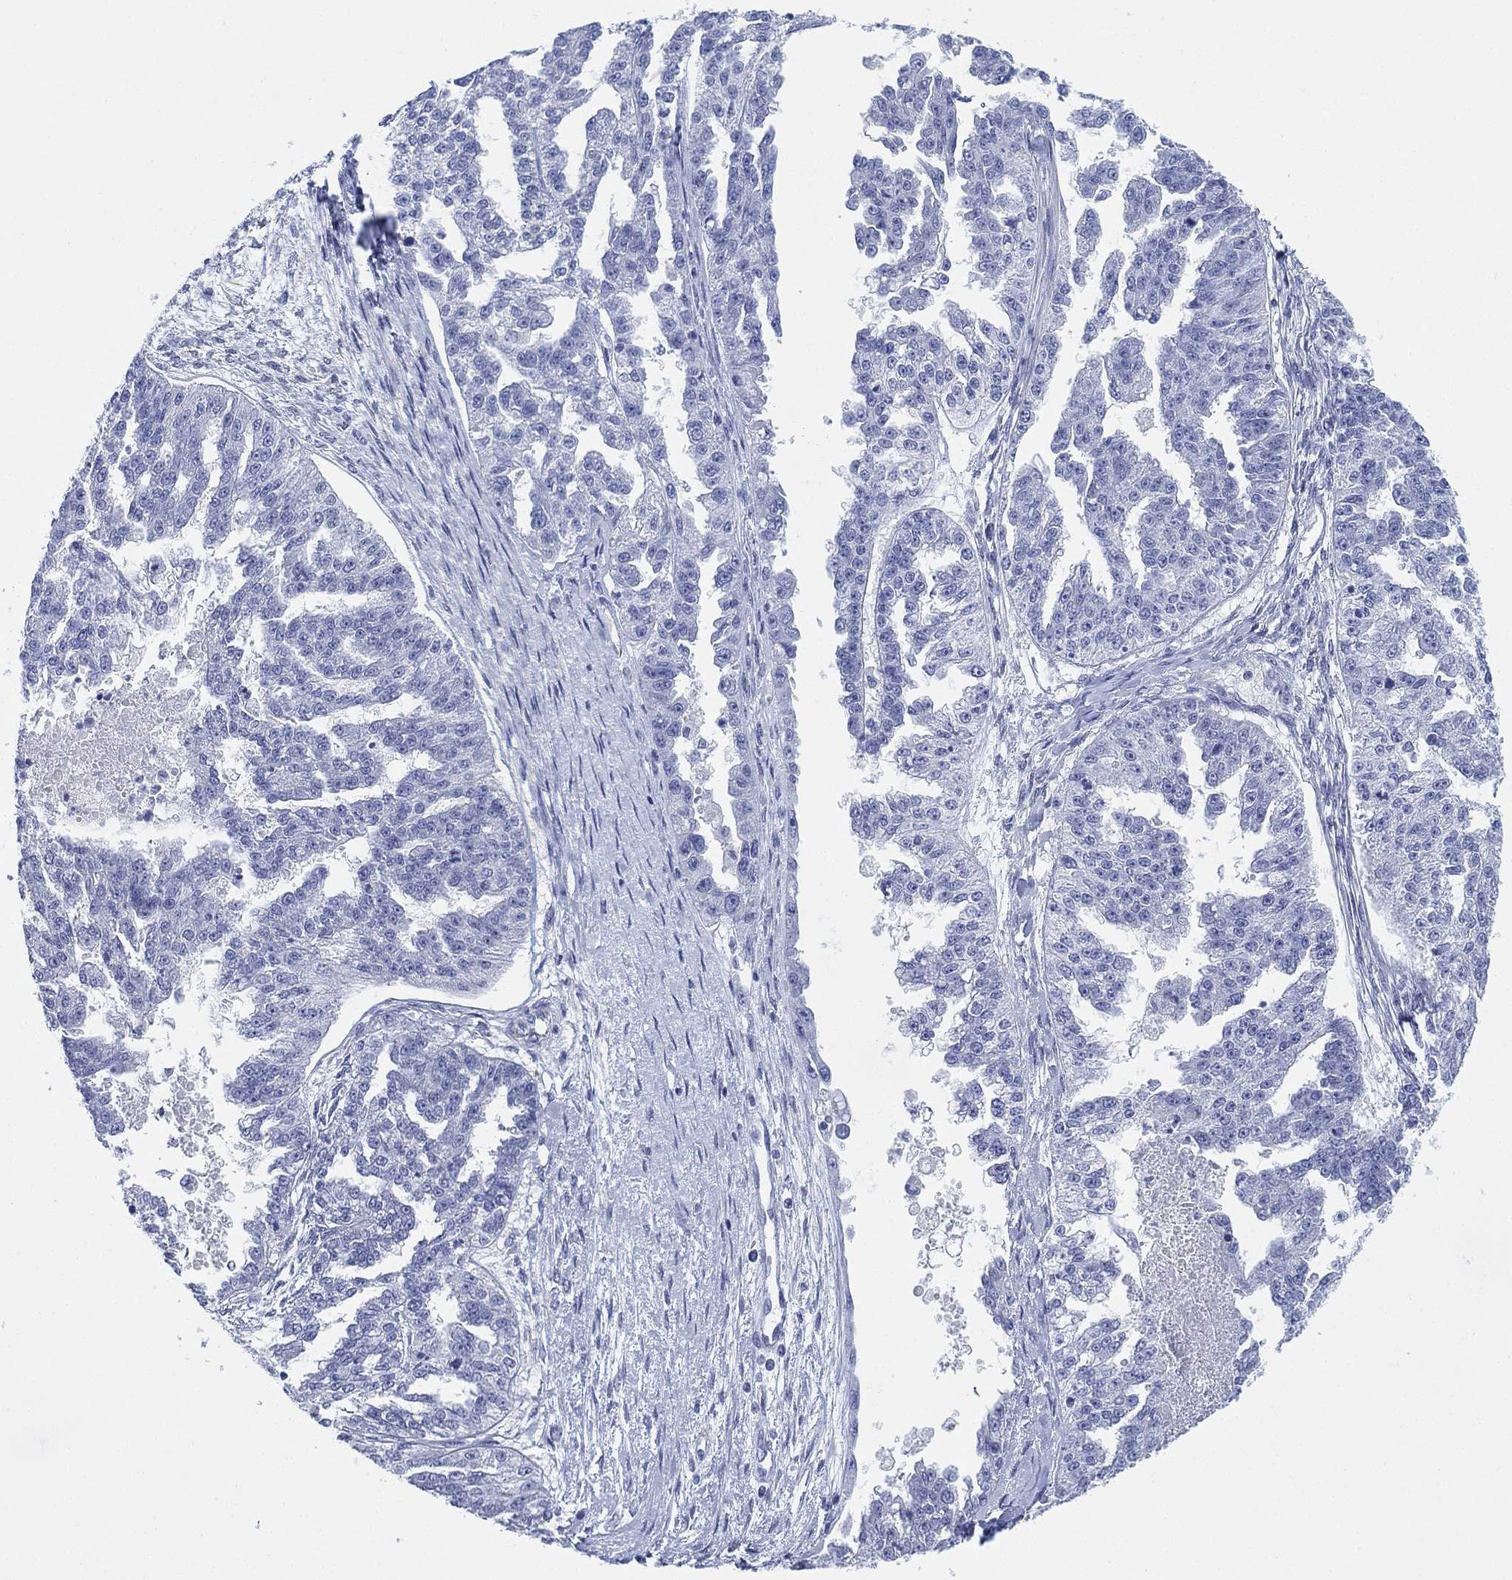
{"staining": {"intensity": "negative", "quantity": "none", "location": "none"}, "tissue": "ovarian cancer", "cell_type": "Tumor cells", "image_type": "cancer", "snomed": [{"axis": "morphology", "description": "Cystadenocarcinoma, serous, NOS"}, {"axis": "topography", "description": "Ovary"}], "caption": "Tumor cells show no significant positivity in ovarian cancer (serous cystadenocarcinoma).", "gene": "PSKH2", "patient": {"sex": "female", "age": 58}}